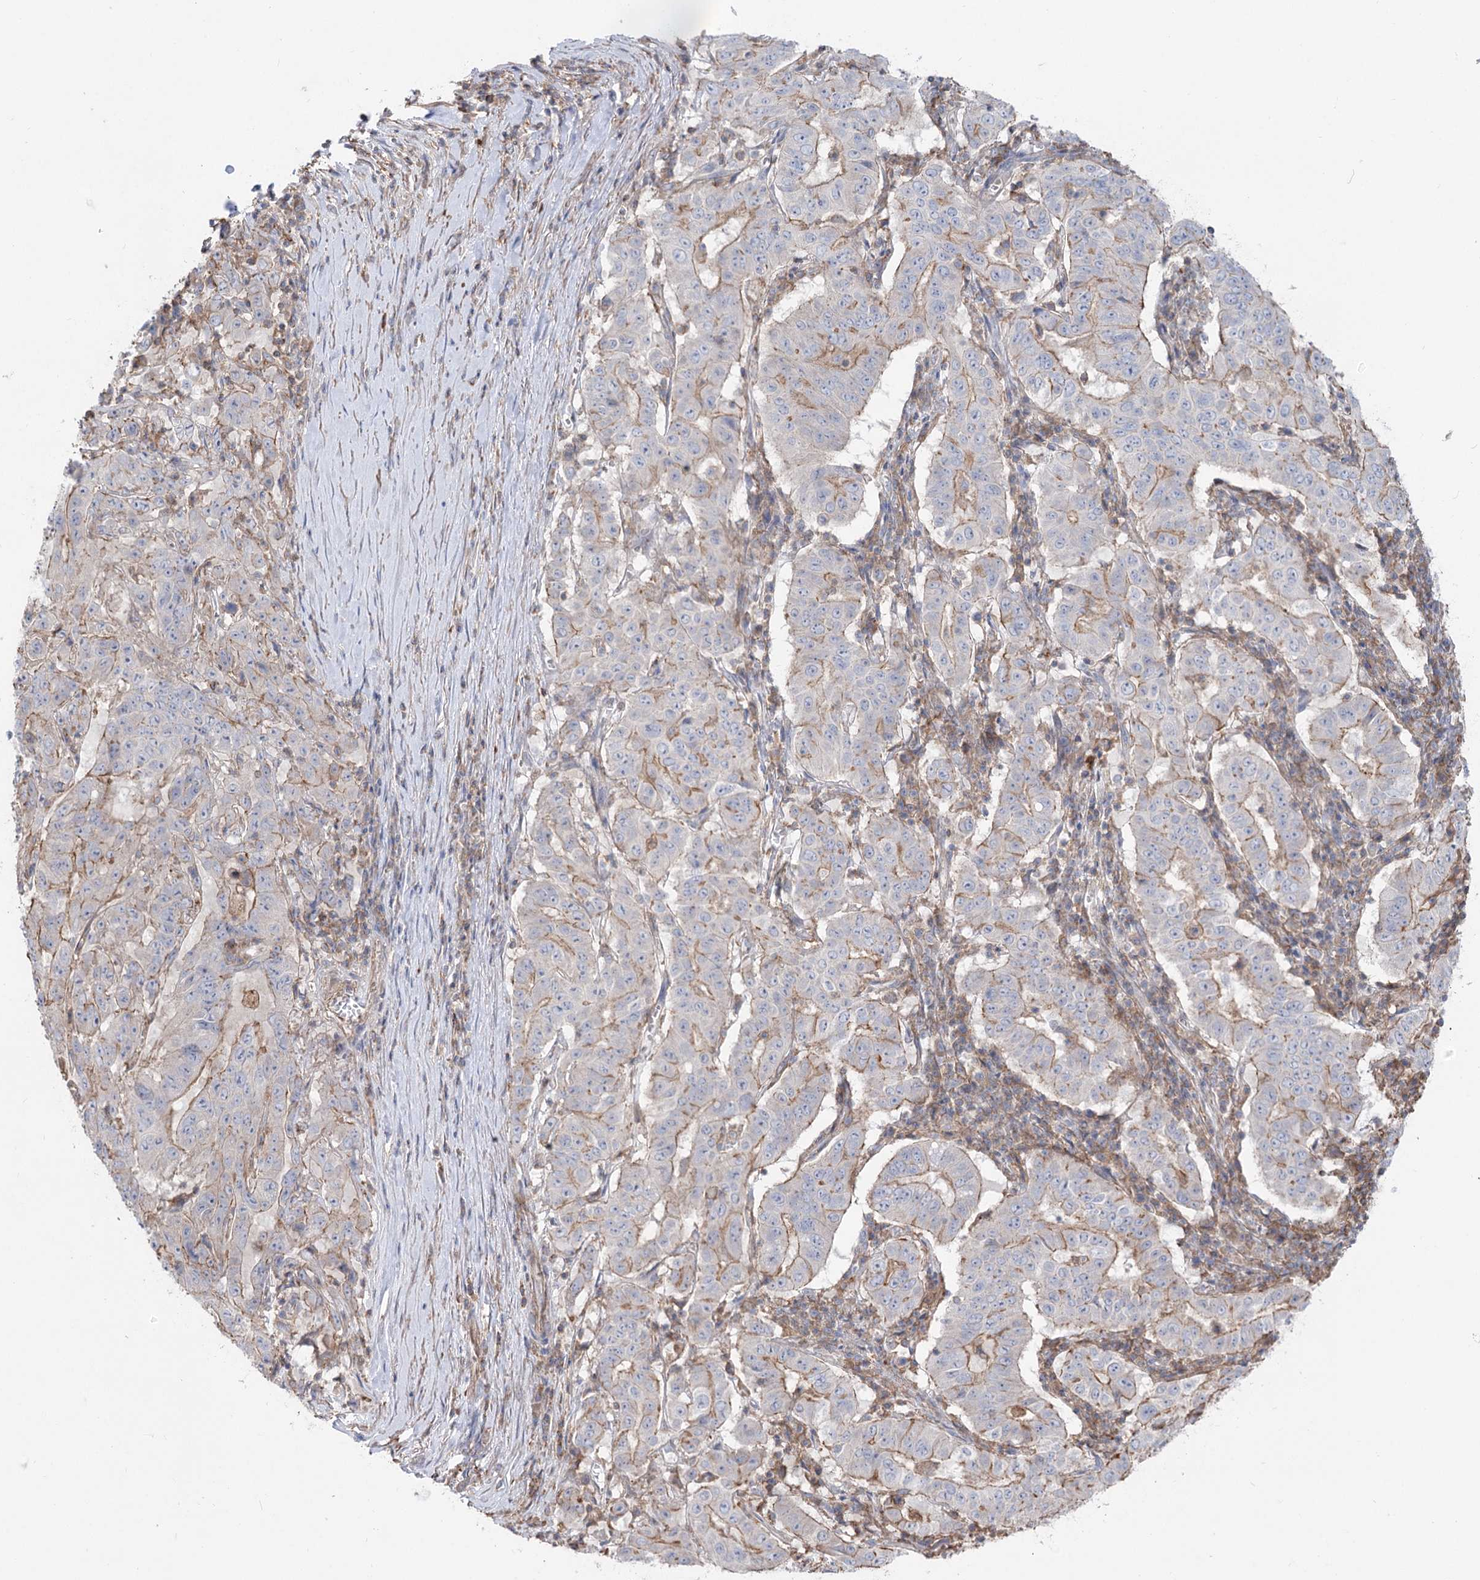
{"staining": {"intensity": "moderate", "quantity": "25%-75%", "location": "cytoplasmic/membranous"}, "tissue": "pancreatic cancer", "cell_type": "Tumor cells", "image_type": "cancer", "snomed": [{"axis": "morphology", "description": "Adenocarcinoma, NOS"}, {"axis": "topography", "description": "Pancreas"}], "caption": "Tumor cells display medium levels of moderate cytoplasmic/membranous positivity in about 25%-75% of cells in human pancreatic adenocarcinoma.", "gene": "LARP1B", "patient": {"sex": "male", "age": 63}}